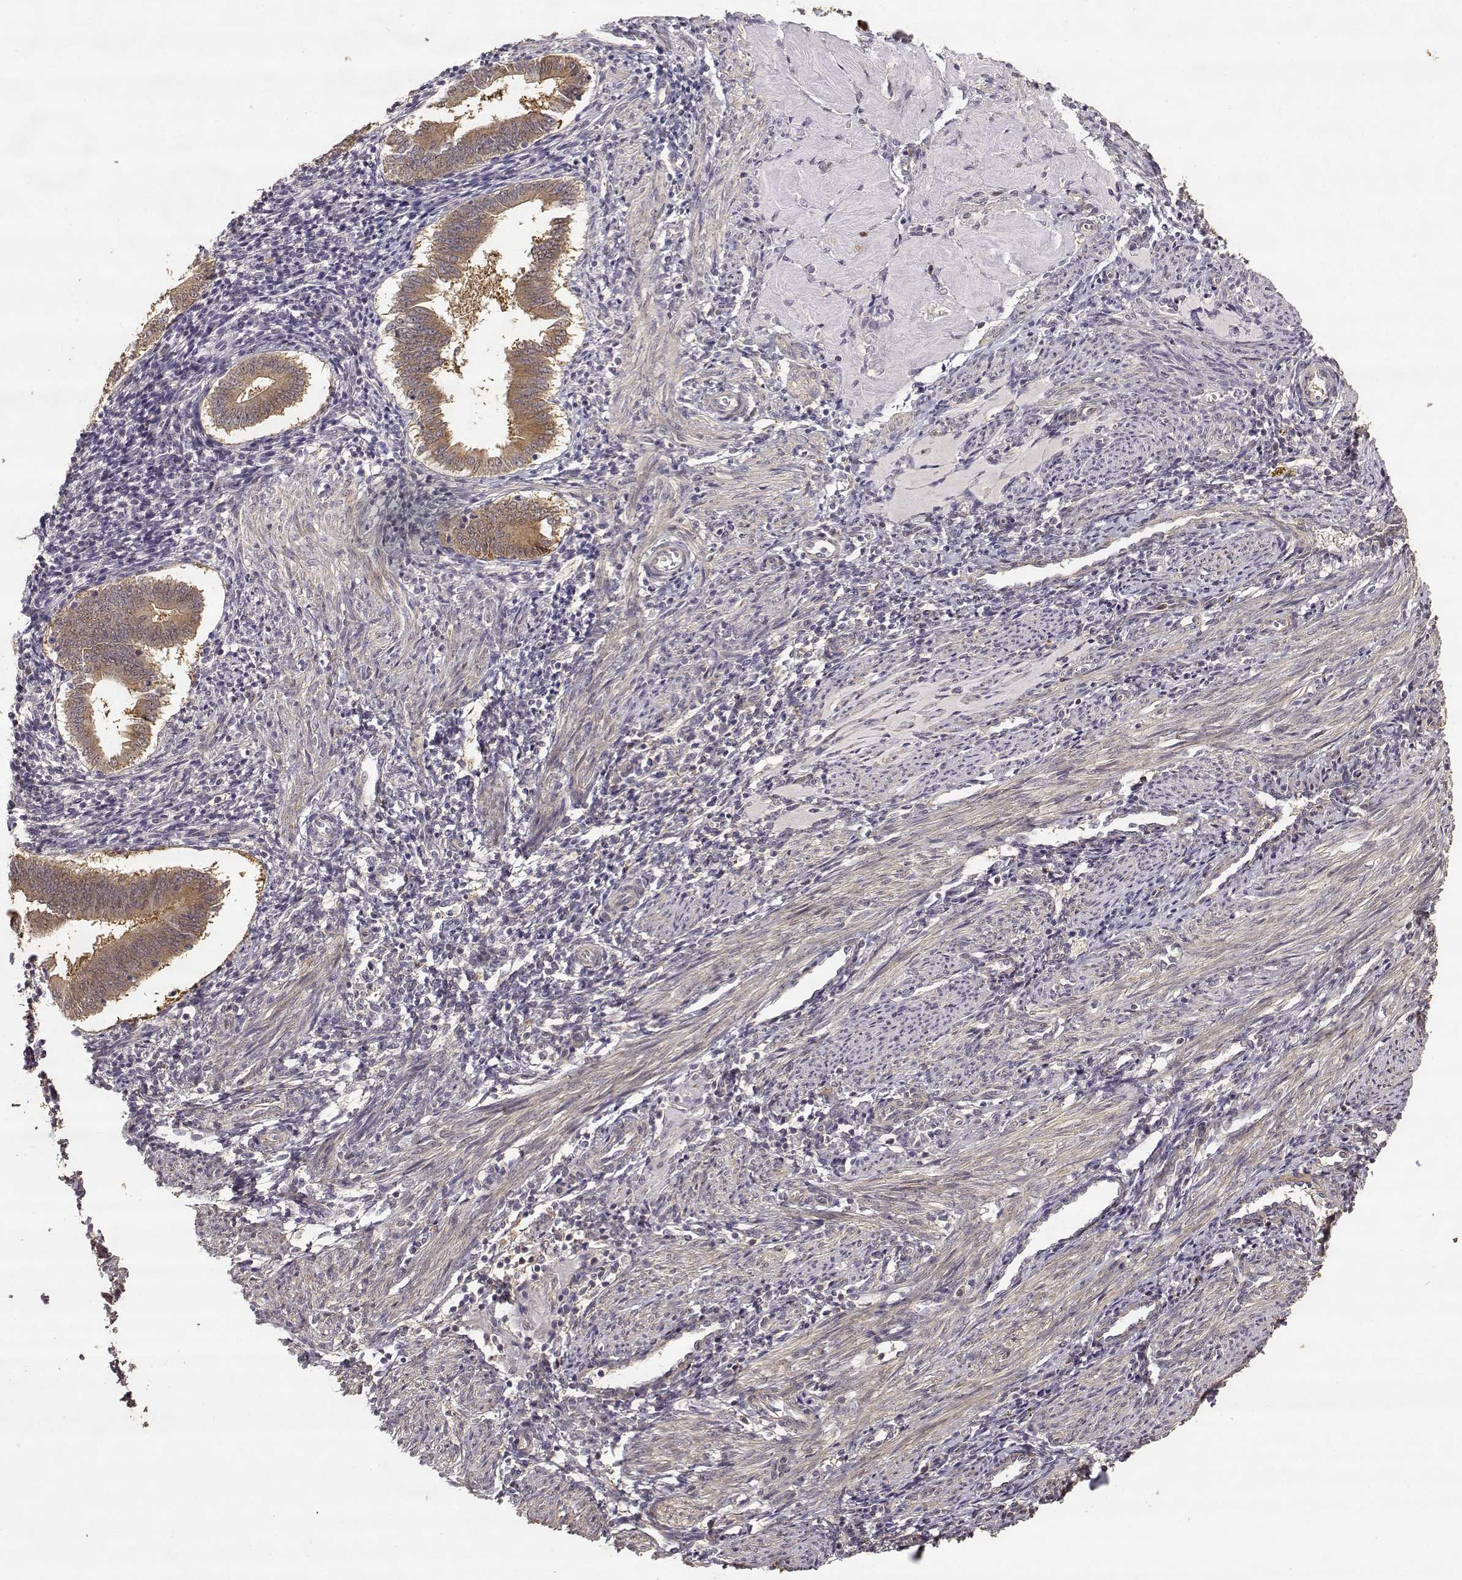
{"staining": {"intensity": "negative", "quantity": "none", "location": "none"}, "tissue": "endometrium", "cell_type": "Cells in endometrial stroma", "image_type": "normal", "snomed": [{"axis": "morphology", "description": "Normal tissue, NOS"}, {"axis": "topography", "description": "Endometrium"}], "caption": "Immunohistochemistry (IHC) of normal human endometrium displays no positivity in cells in endometrial stroma.", "gene": "CRIM1", "patient": {"sex": "female", "age": 25}}